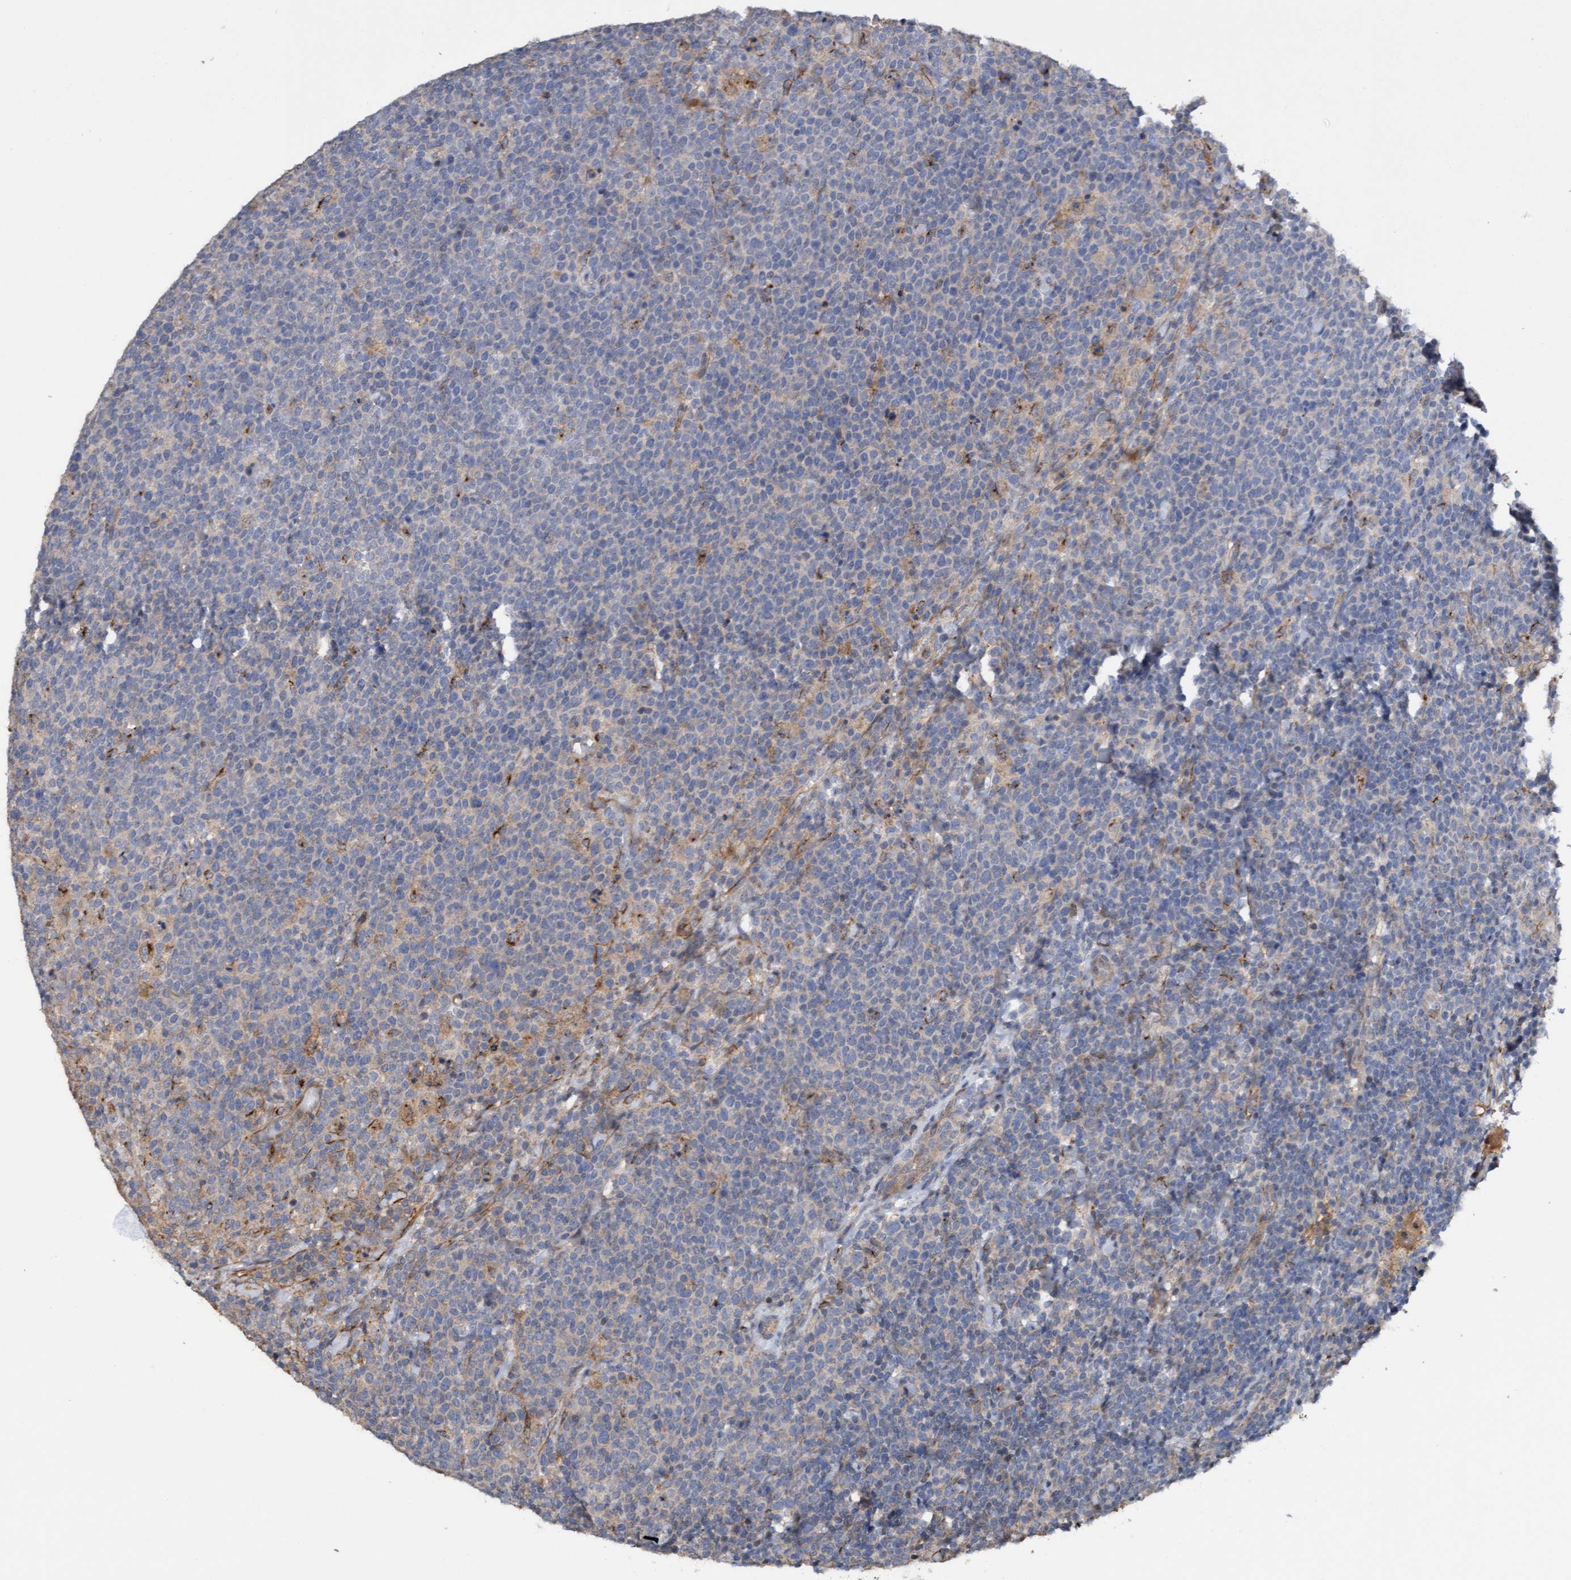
{"staining": {"intensity": "negative", "quantity": "none", "location": "none"}, "tissue": "lymphoma", "cell_type": "Tumor cells", "image_type": "cancer", "snomed": [{"axis": "morphology", "description": "Malignant lymphoma, non-Hodgkin's type, High grade"}, {"axis": "topography", "description": "Lymph node"}], "caption": "There is no significant positivity in tumor cells of lymphoma. (Immunohistochemistry, brightfield microscopy, high magnification).", "gene": "ITFG1", "patient": {"sex": "male", "age": 61}}